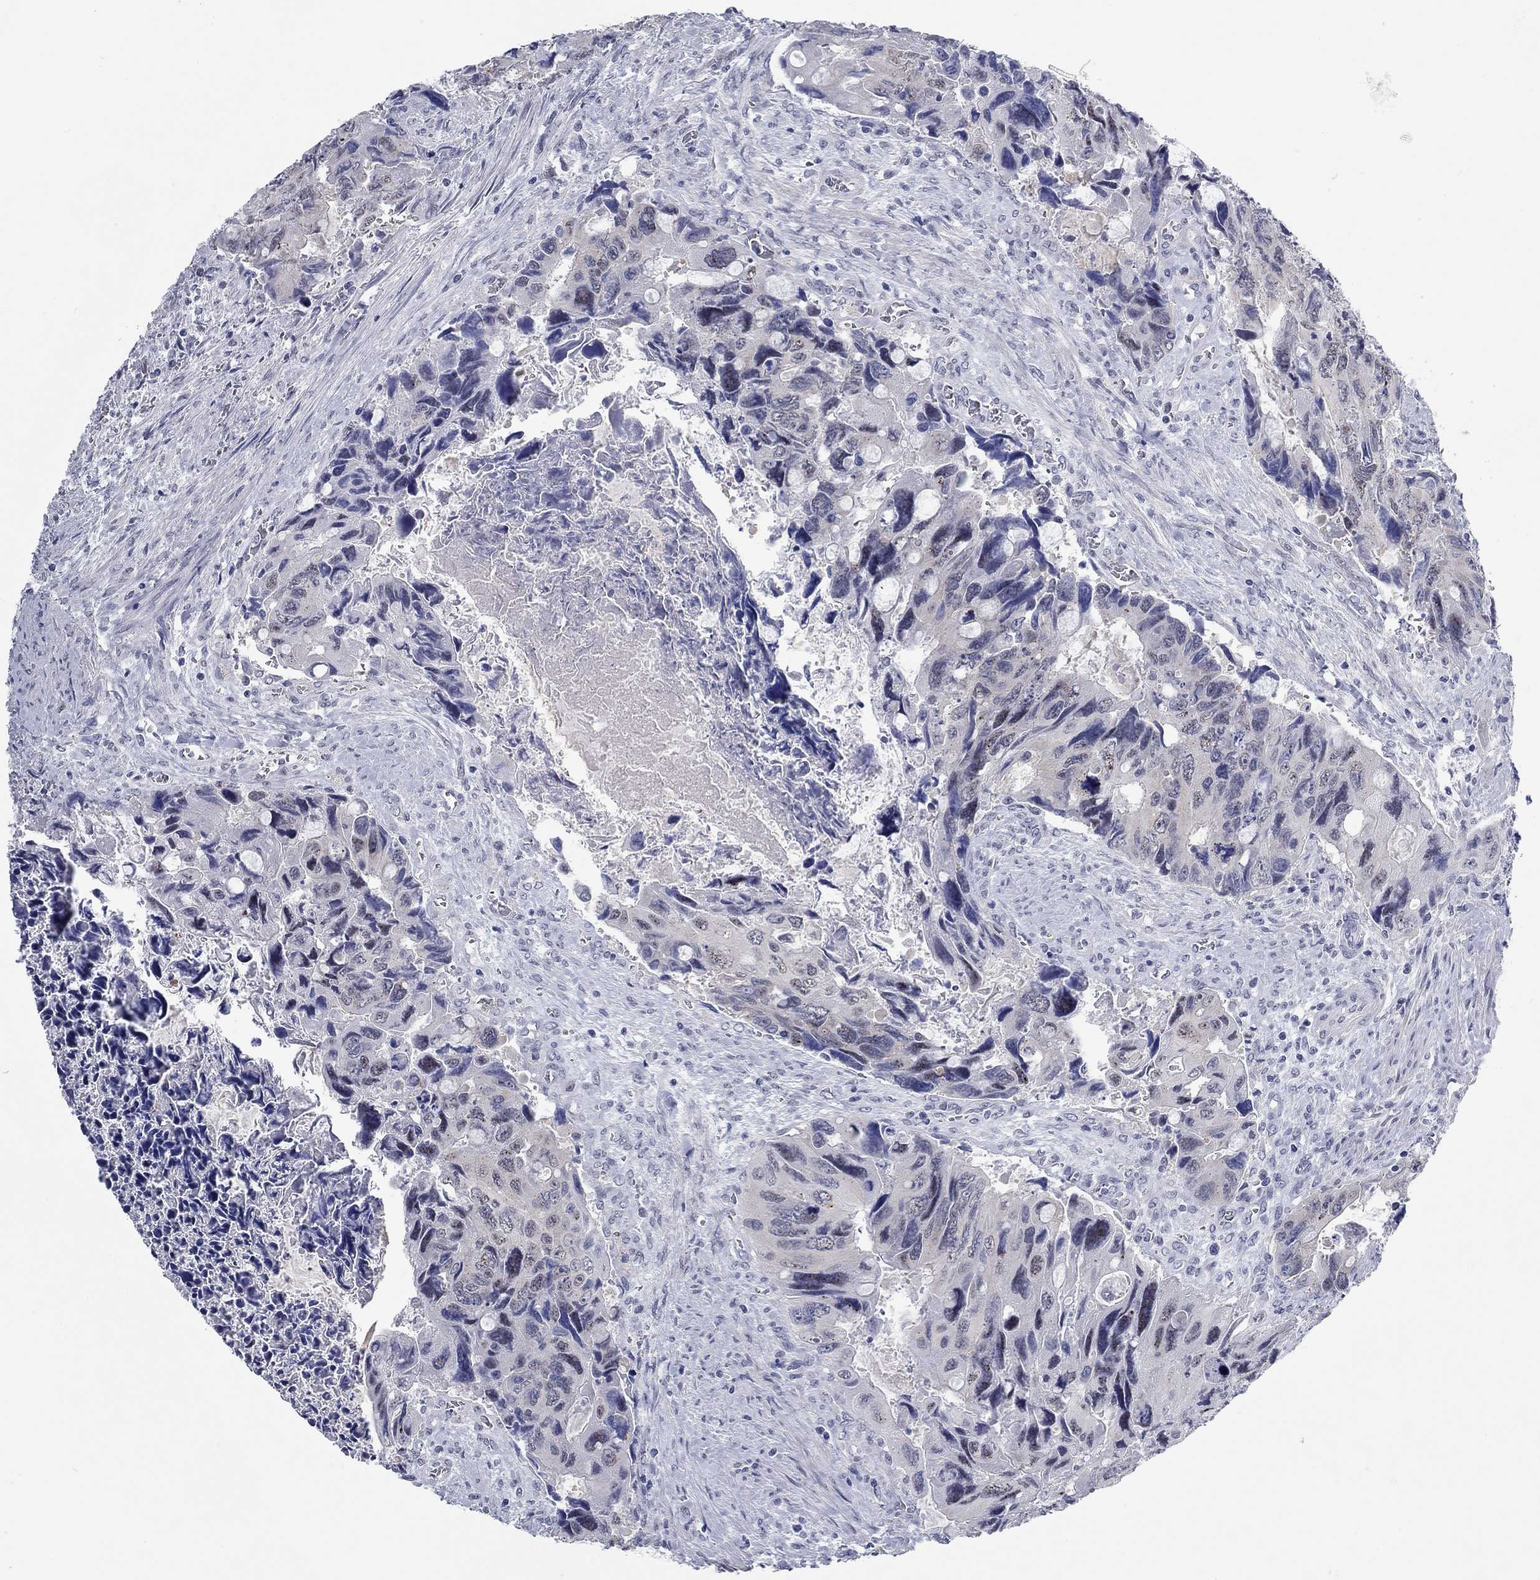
{"staining": {"intensity": "negative", "quantity": "none", "location": "none"}, "tissue": "colorectal cancer", "cell_type": "Tumor cells", "image_type": "cancer", "snomed": [{"axis": "morphology", "description": "Adenocarcinoma, NOS"}, {"axis": "topography", "description": "Rectum"}], "caption": "Immunohistochemistry (IHC) image of neoplastic tissue: human colorectal cancer (adenocarcinoma) stained with DAB (3,3'-diaminobenzidine) exhibits no significant protein expression in tumor cells.", "gene": "WASF3", "patient": {"sex": "male", "age": 62}}